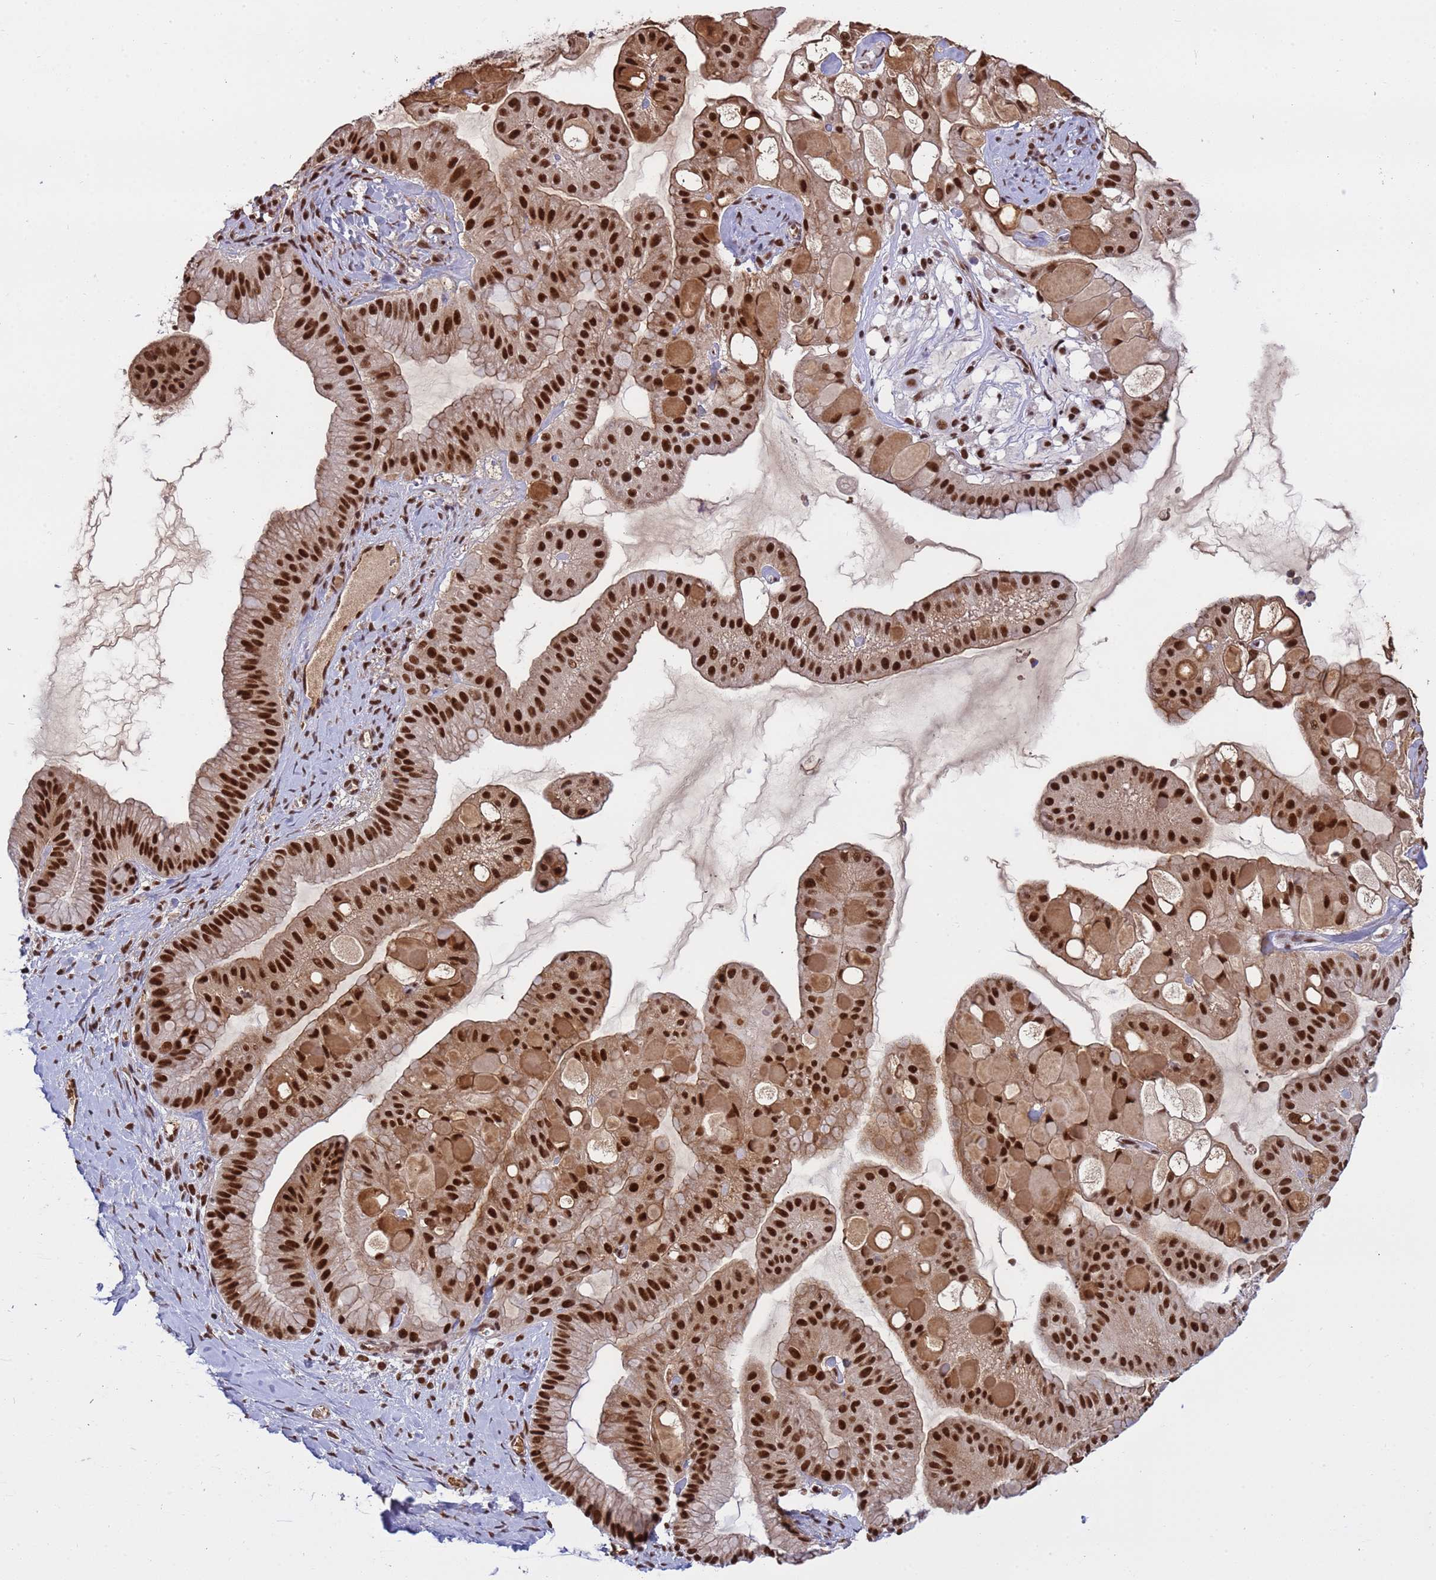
{"staining": {"intensity": "strong", "quantity": ">75%", "location": "cytoplasmic/membranous,nuclear"}, "tissue": "ovarian cancer", "cell_type": "Tumor cells", "image_type": "cancer", "snomed": [{"axis": "morphology", "description": "Cystadenocarcinoma, mucinous, NOS"}, {"axis": "topography", "description": "Ovary"}], "caption": "Tumor cells display strong cytoplasmic/membranous and nuclear expression in approximately >75% of cells in ovarian mucinous cystadenocarcinoma.", "gene": "SRRT", "patient": {"sex": "female", "age": 61}}